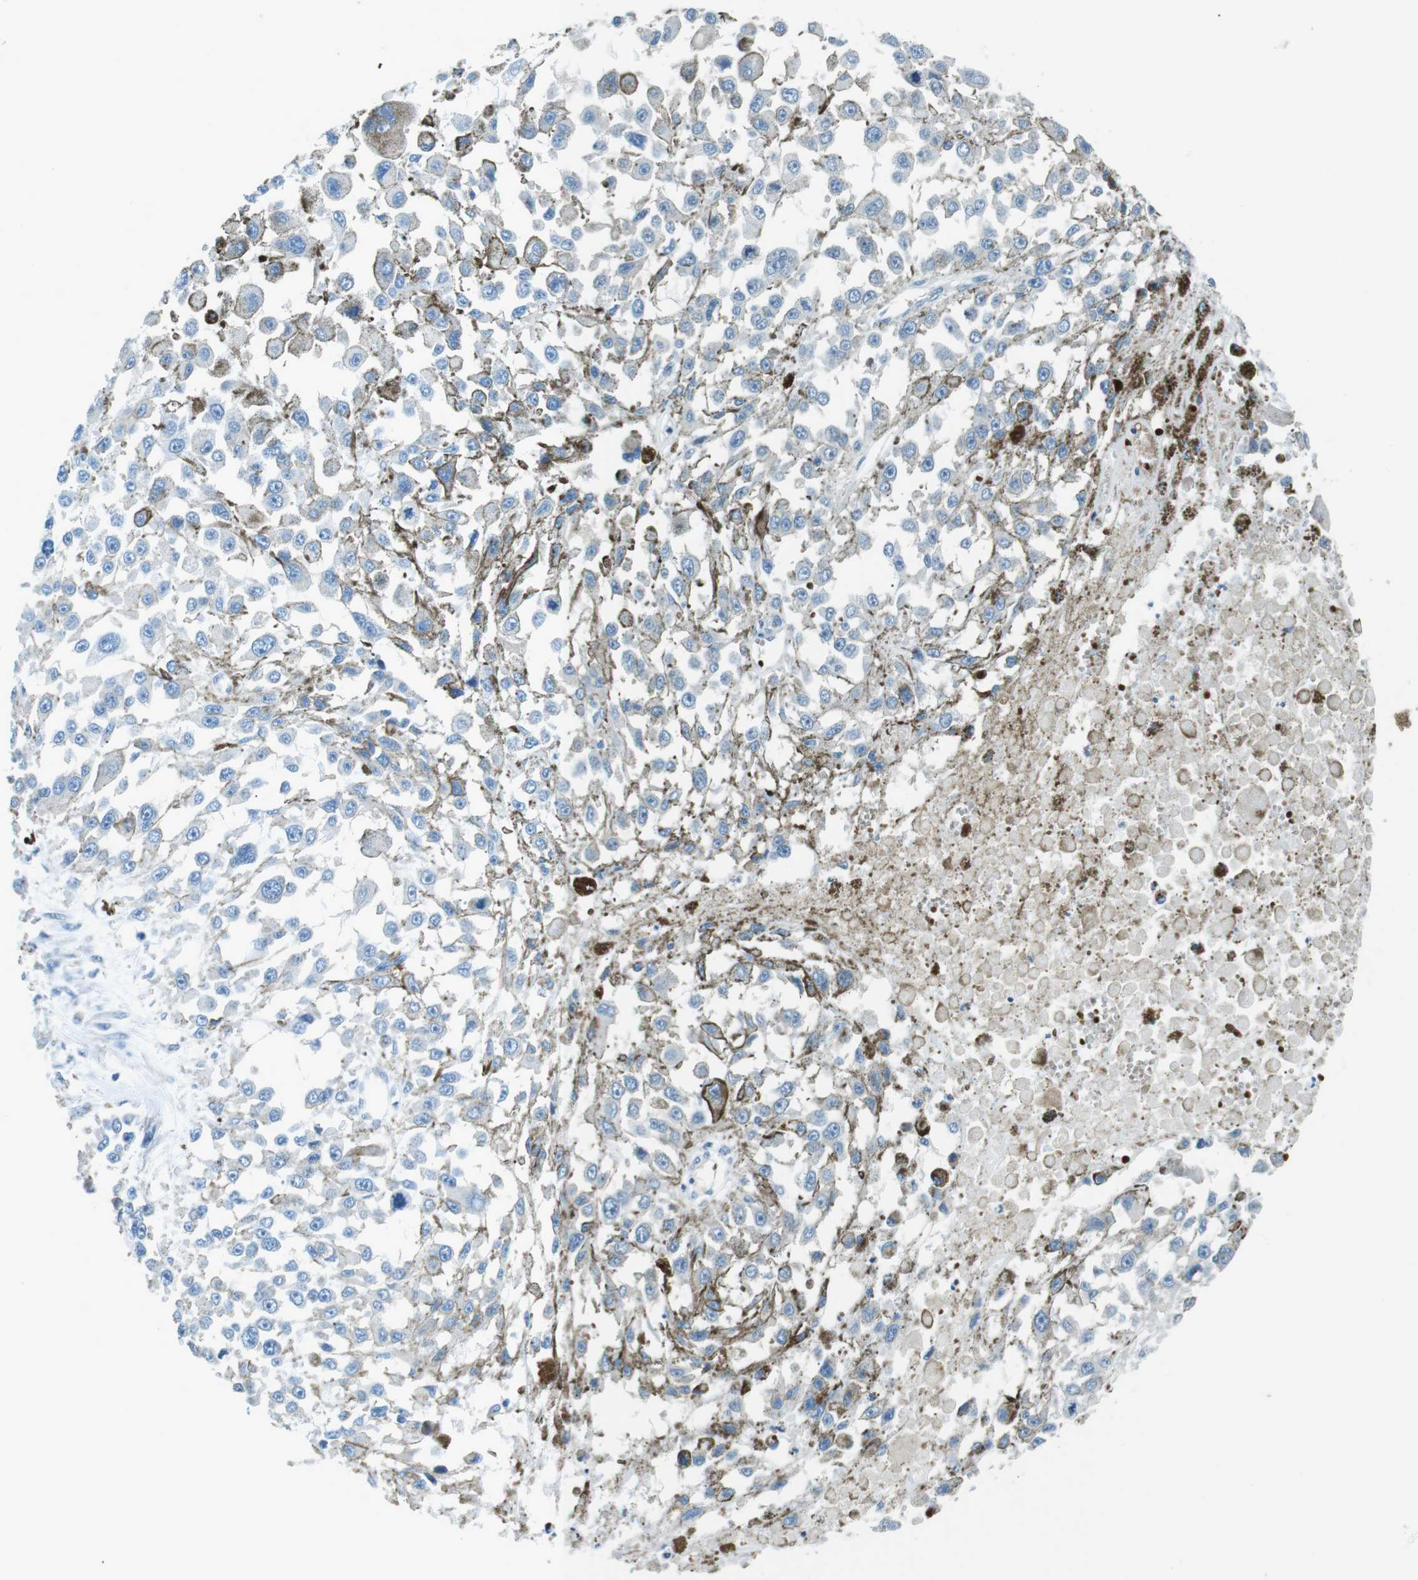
{"staining": {"intensity": "negative", "quantity": "none", "location": "none"}, "tissue": "melanoma", "cell_type": "Tumor cells", "image_type": "cancer", "snomed": [{"axis": "morphology", "description": "Malignant melanoma, Metastatic site"}, {"axis": "topography", "description": "Lymph node"}], "caption": "Immunohistochemistry (IHC) photomicrograph of human melanoma stained for a protein (brown), which exhibits no positivity in tumor cells.", "gene": "ST6GAL1", "patient": {"sex": "male", "age": 59}}